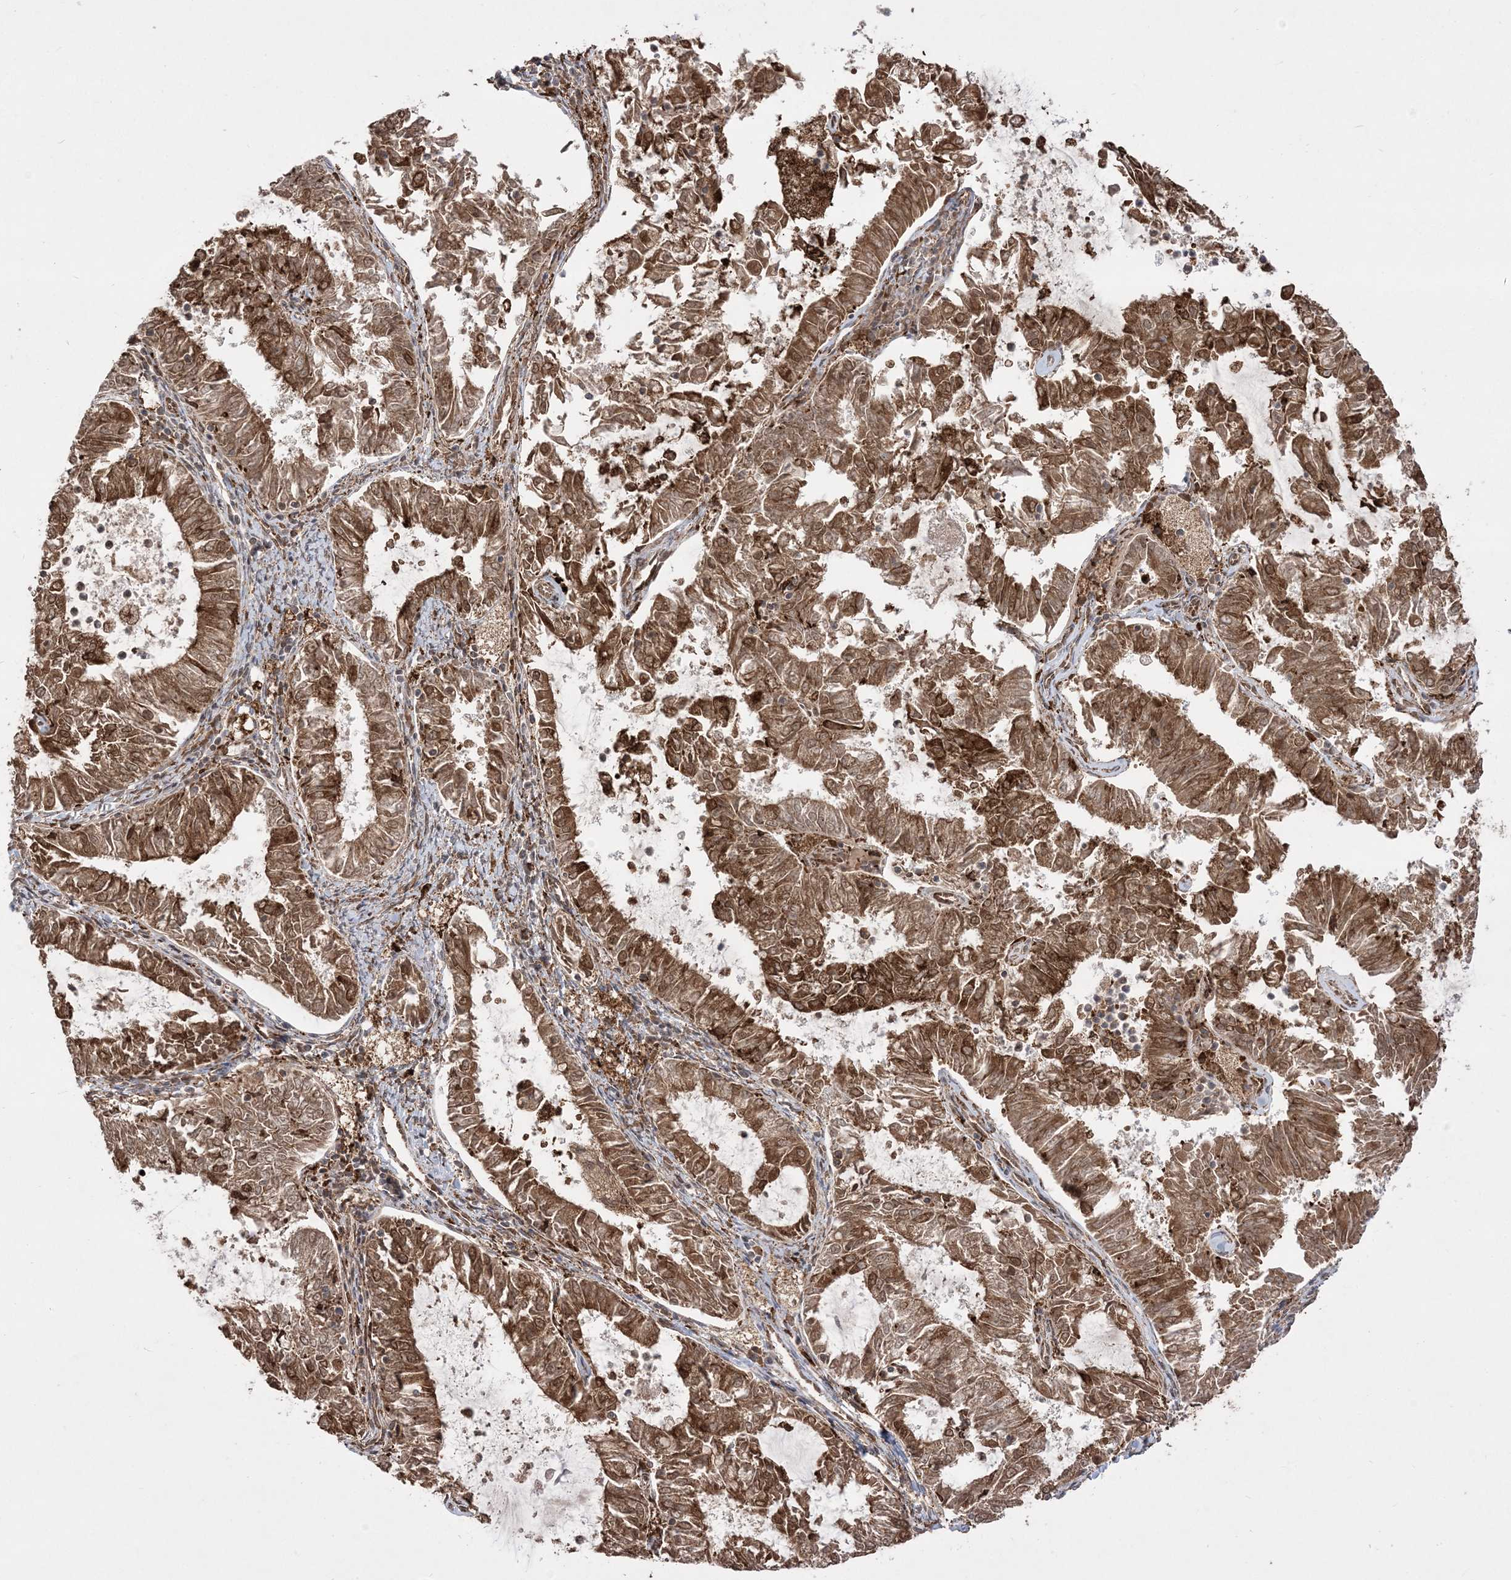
{"staining": {"intensity": "moderate", "quantity": ">75%", "location": "cytoplasmic/membranous,nuclear"}, "tissue": "endometrial cancer", "cell_type": "Tumor cells", "image_type": "cancer", "snomed": [{"axis": "morphology", "description": "Adenocarcinoma, NOS"}, {"axis": "topography", "description": "Endometrium"}], "caption": "A histopathology image of human endometrial cancer stained for a protein demonstrates moderate cytoplasmic/membranous and nuclear brown staining in tumor cells. (Stains: DAB (3,3'-diaminobenzidine) in brown, nuclei in blue, Microscopy: brightfield microscopy at high magnification).", "gene": "EPC2", "patient": {"sex": "female", "age": 57}}